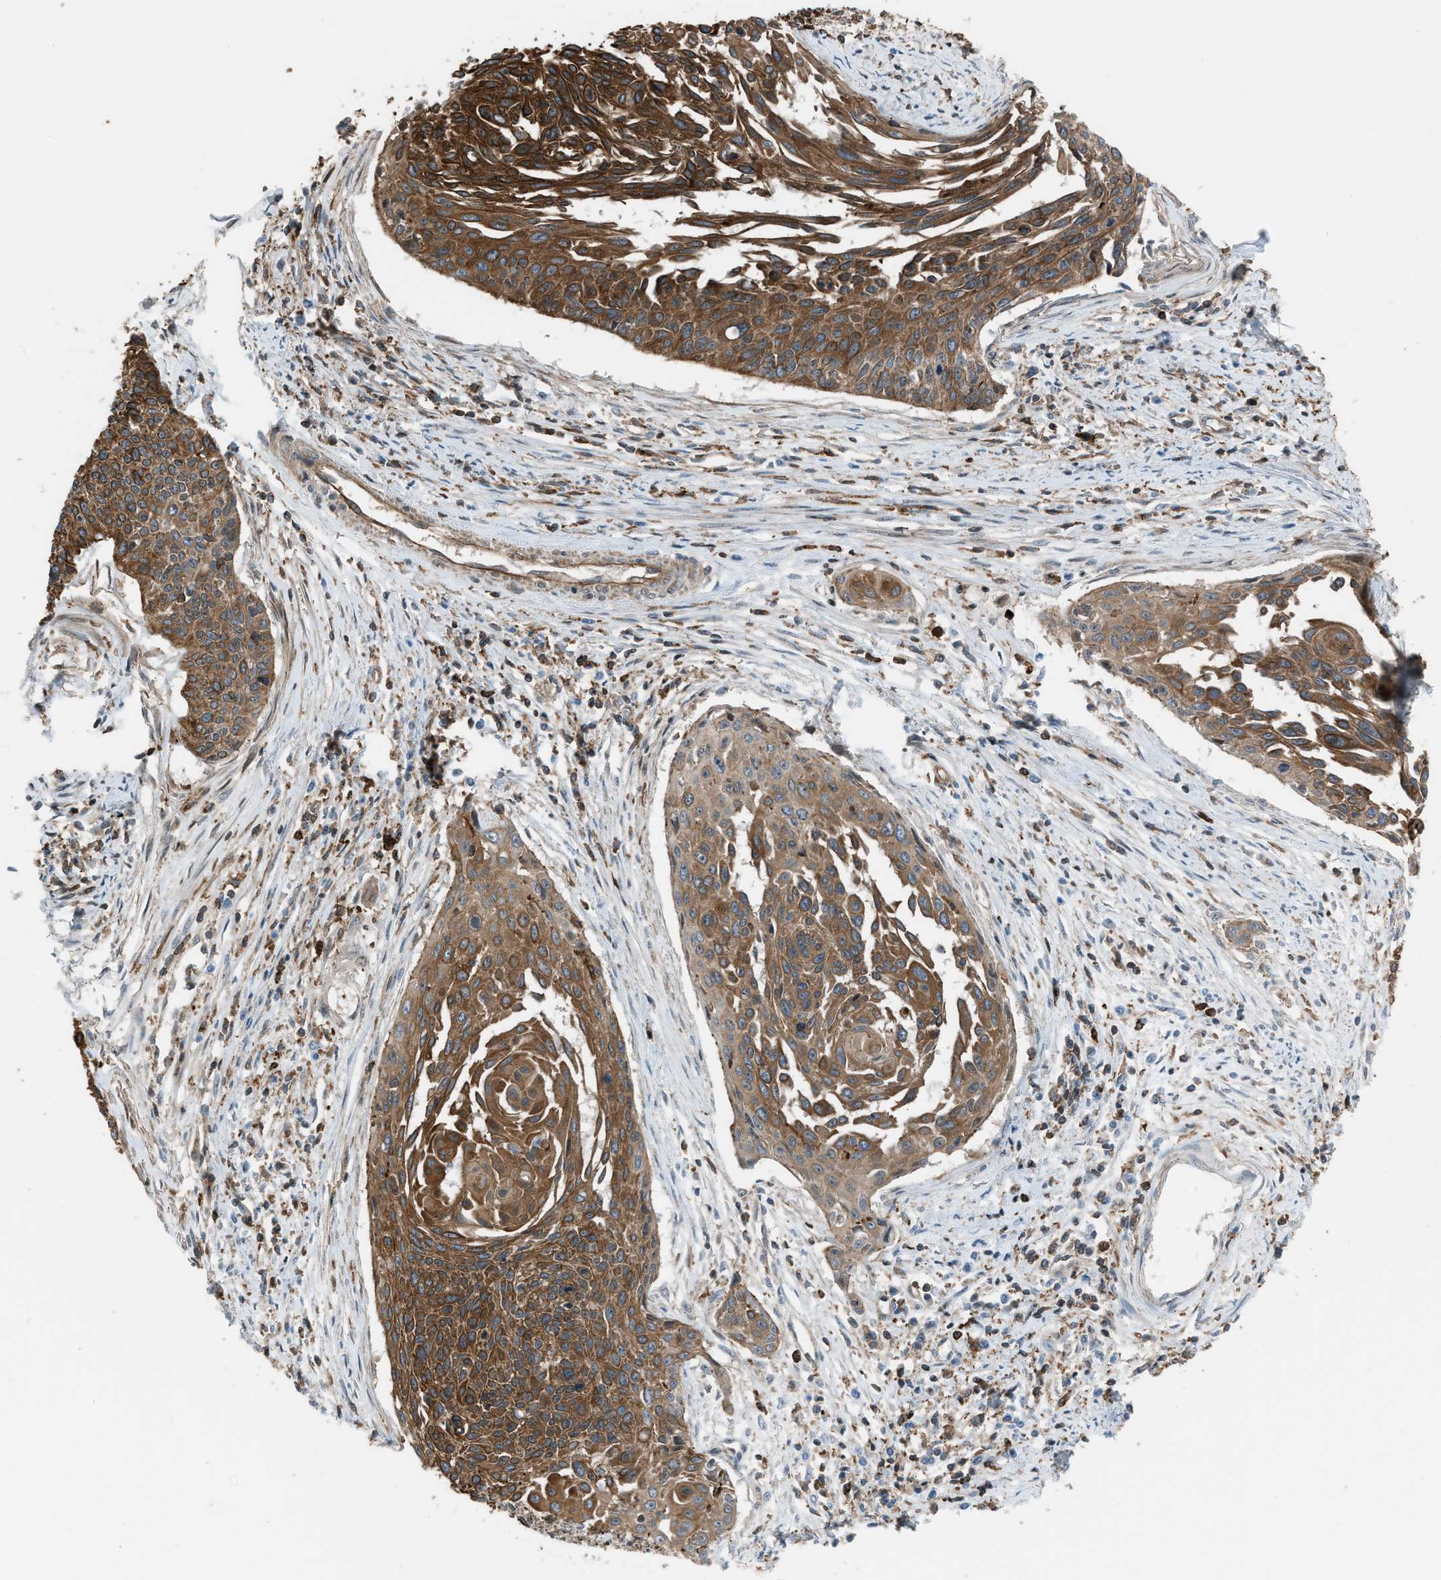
{"staining": {"intensity": "strong", "quantity": ">75%", "location": "cytoplasmic/membranous"}, "tissue": "cervical cancer", "cell_type": "Tumor cells", "image_type": "cancer", "snomed": [{"axis": "morphology", "description": "Squamous cell carcinoma, NOS"}, {"axis": "topography", "description": "Cervix"}], "caption": "Cervical squamous cell carcinoma tissue exhibits strong cytoplasmic/membranous positivity in about >75% of tumor cells, visualized by immunohistochemistry.", "gene": "DYRK1A", "patient": {"sex": "female", "age": 55}}